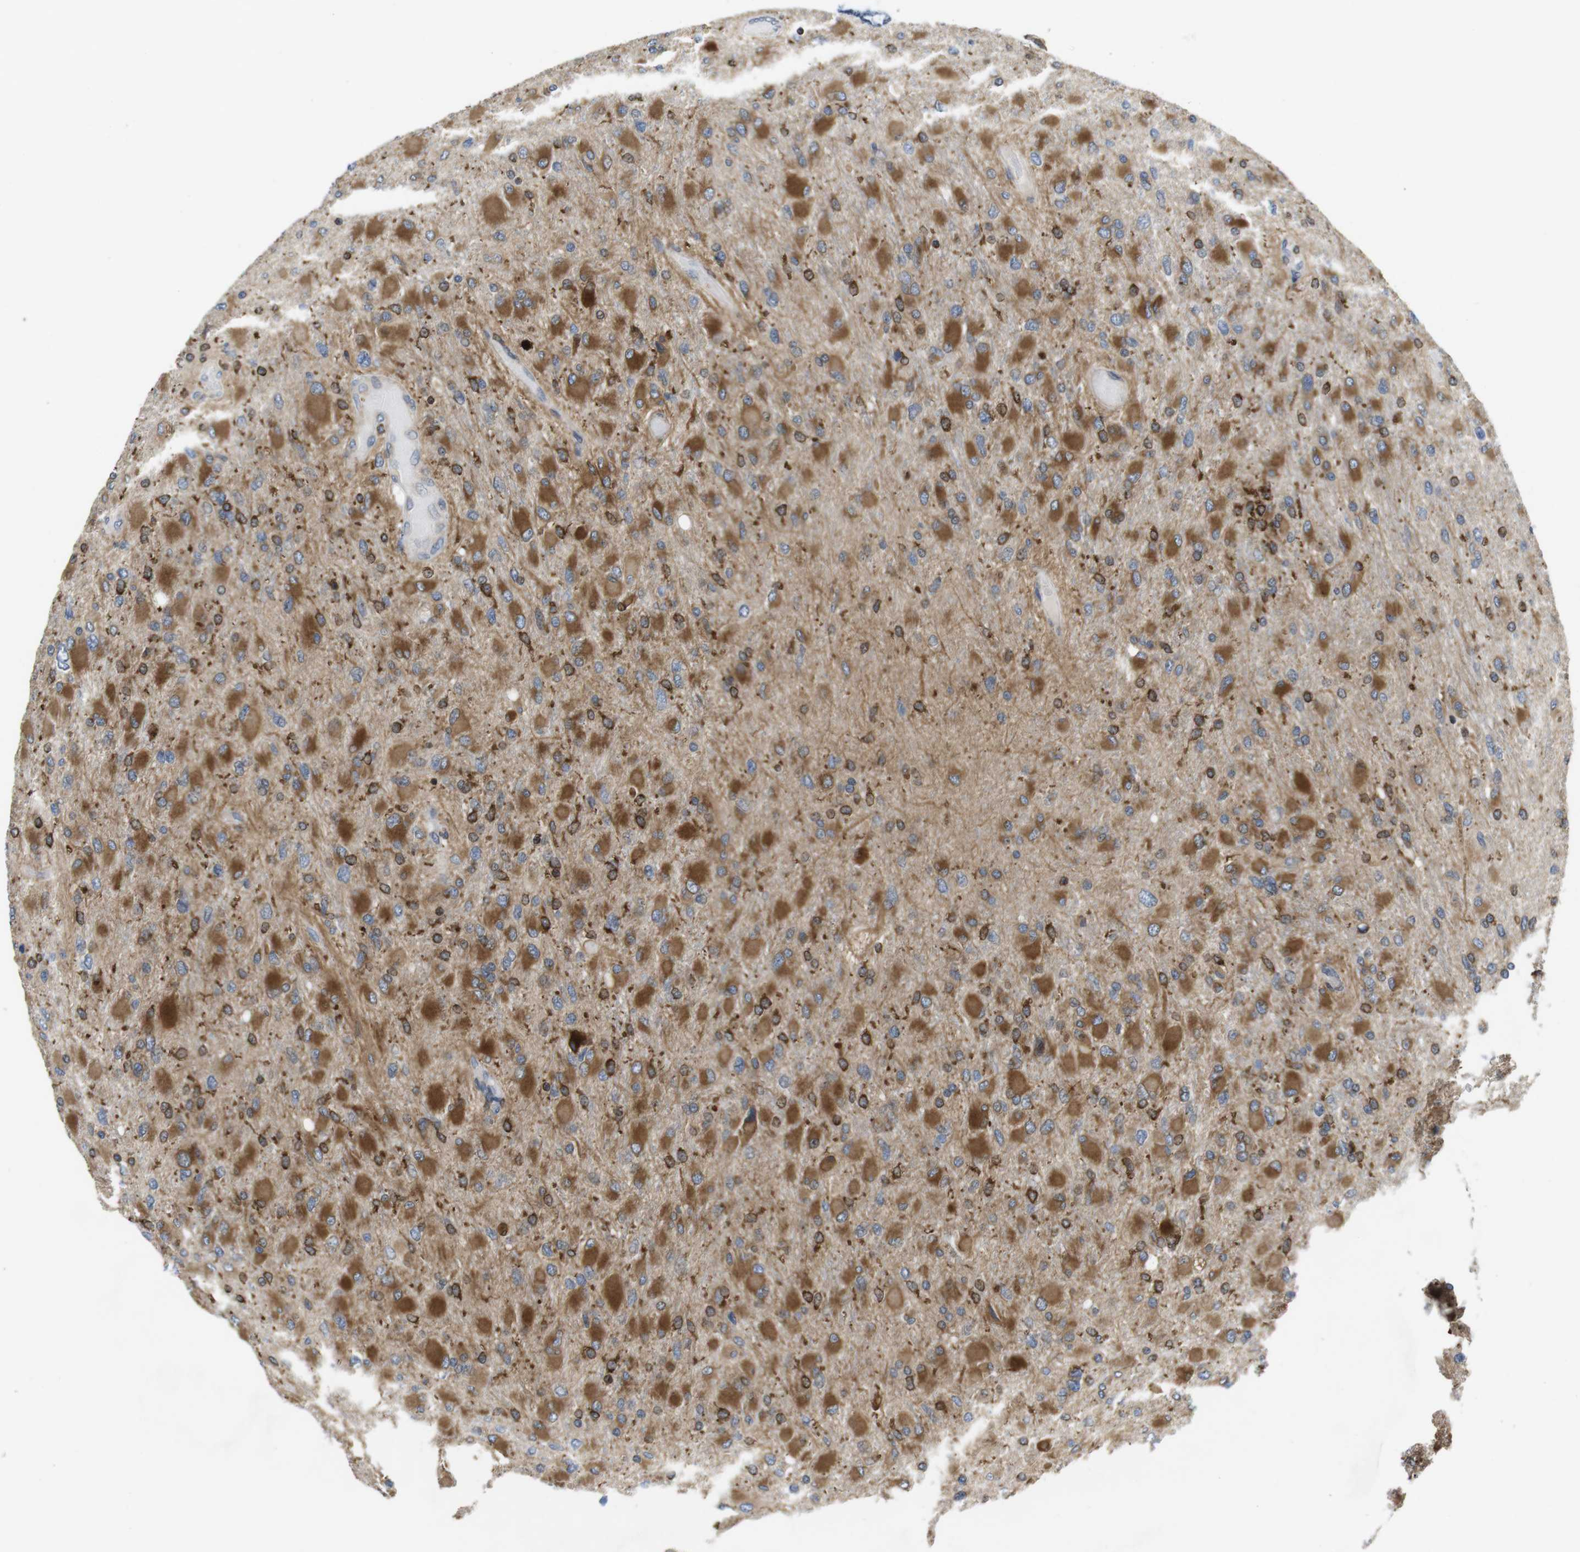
{"staining": {"intensity": "moderate", "quantity": ">75%", "location": "cytoplasmic/membranous"}, "tissue": "glioma", "cell_type": "Tumor cells", "image_type": "cancer", "snomed": [{"axis": "morphology", "description": "Glioma, malignant, High grade"}, {"axis": "topography", "description": "Cerebral cortex"}], "caption": "Moderate cytoplasmic/membranous expression is present in about >75% of tumor cells in high-grade glioma (malignant).", "gene": "ARL6IP5", "patient": {"sex": "female", "age": 36}}